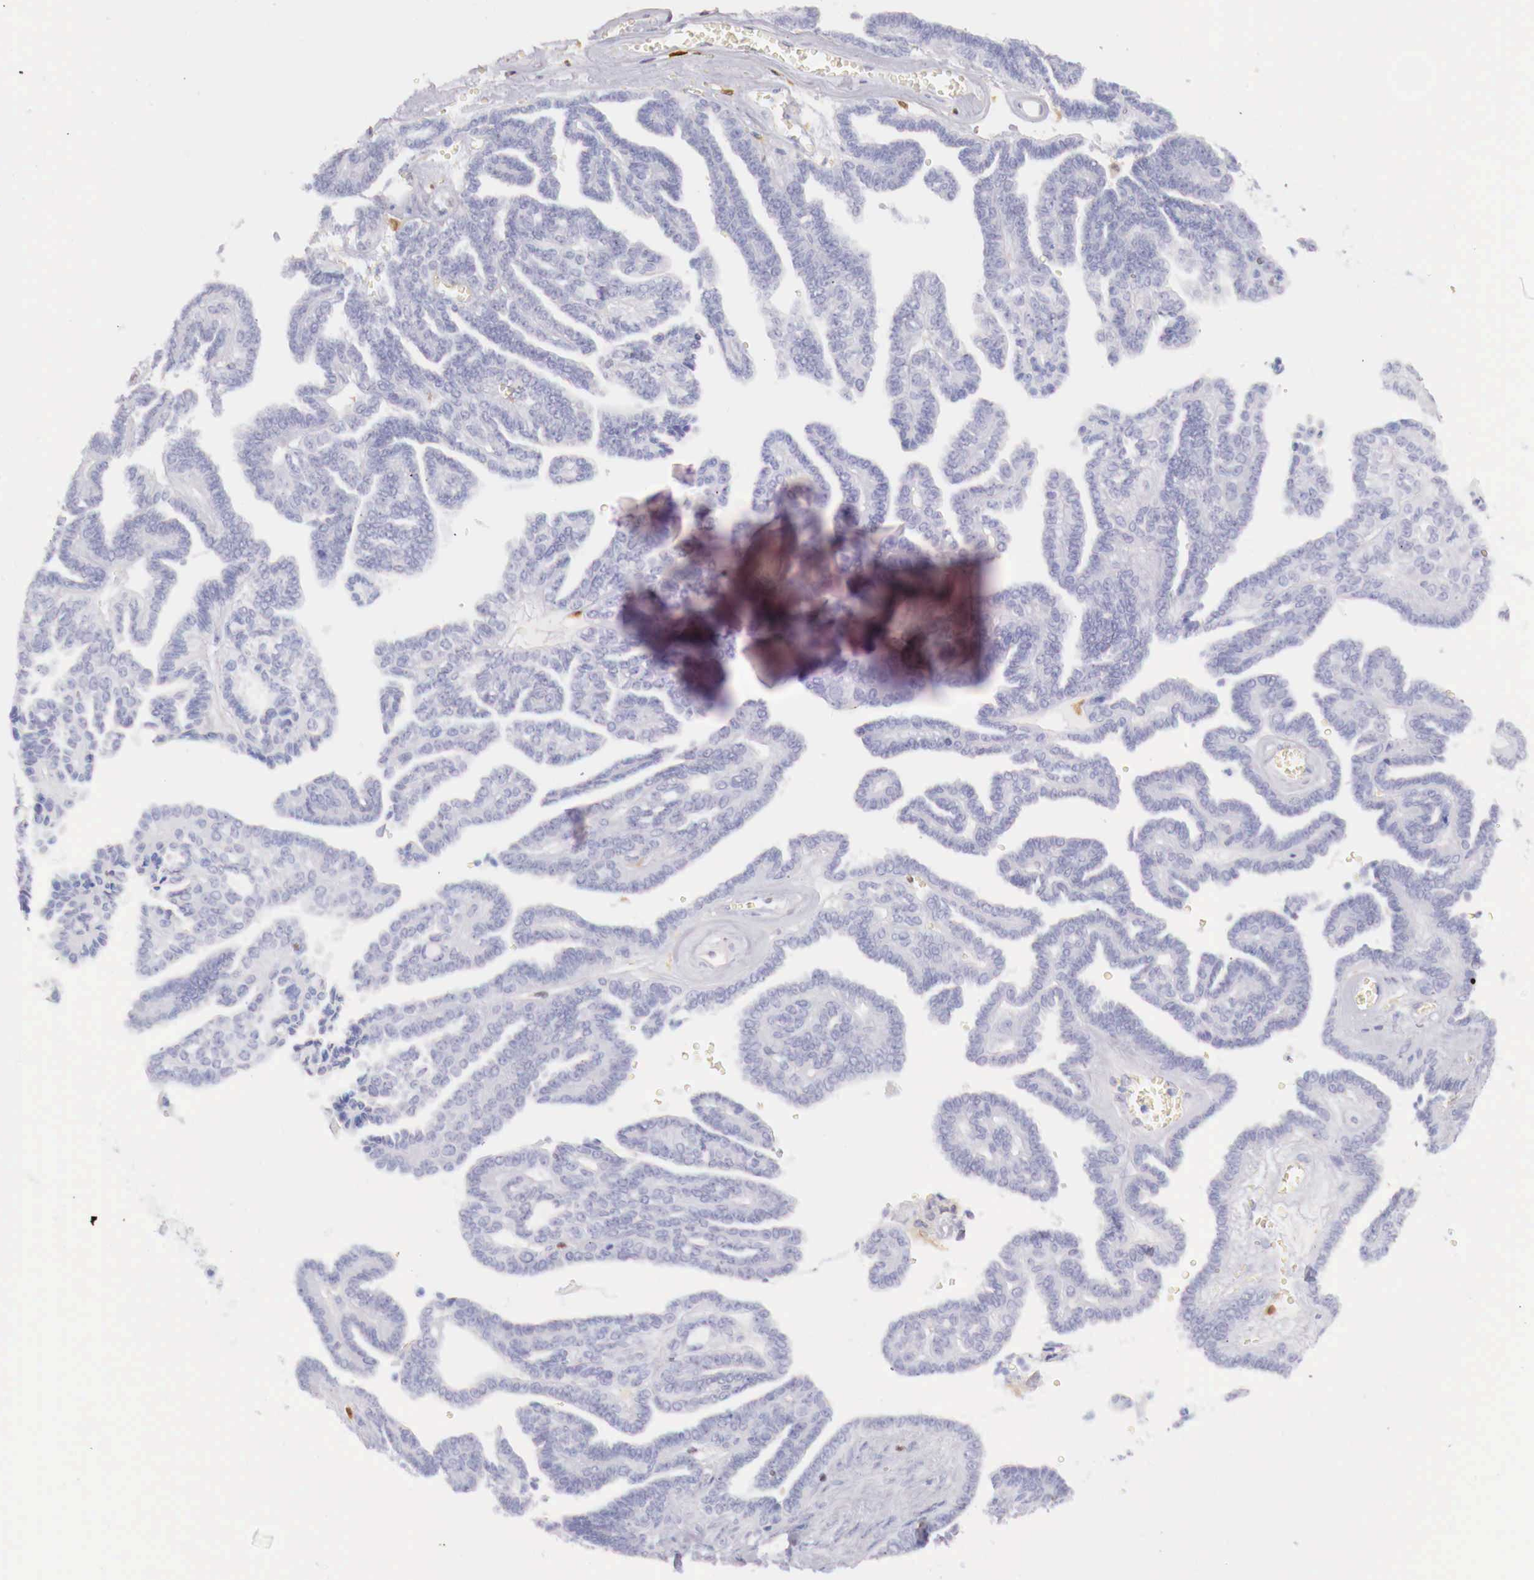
{"staining": {"intensity": "negative", "quantity": "none", "location": "none"}, "tissue": "ovarian cancer", "cell_type": "Tumor cells", "image_type": "cancer", "snomed": [{"axis": "morphology", "description": "Cystadenocarcinoma, serous, NOS"}, {"axis": "topography", "description": "Ovary"}], "caption": "Immunohistochemistry histopathology image of neoplastic tissue: serous cystadenocarcinoma (ovarian) stained with DAB (3,3'-diaminobenzidine) exhibits no significant protein staining in tumor cells.", "gene": "RENBP", "patient": {"sex": "female", "age": 71}}